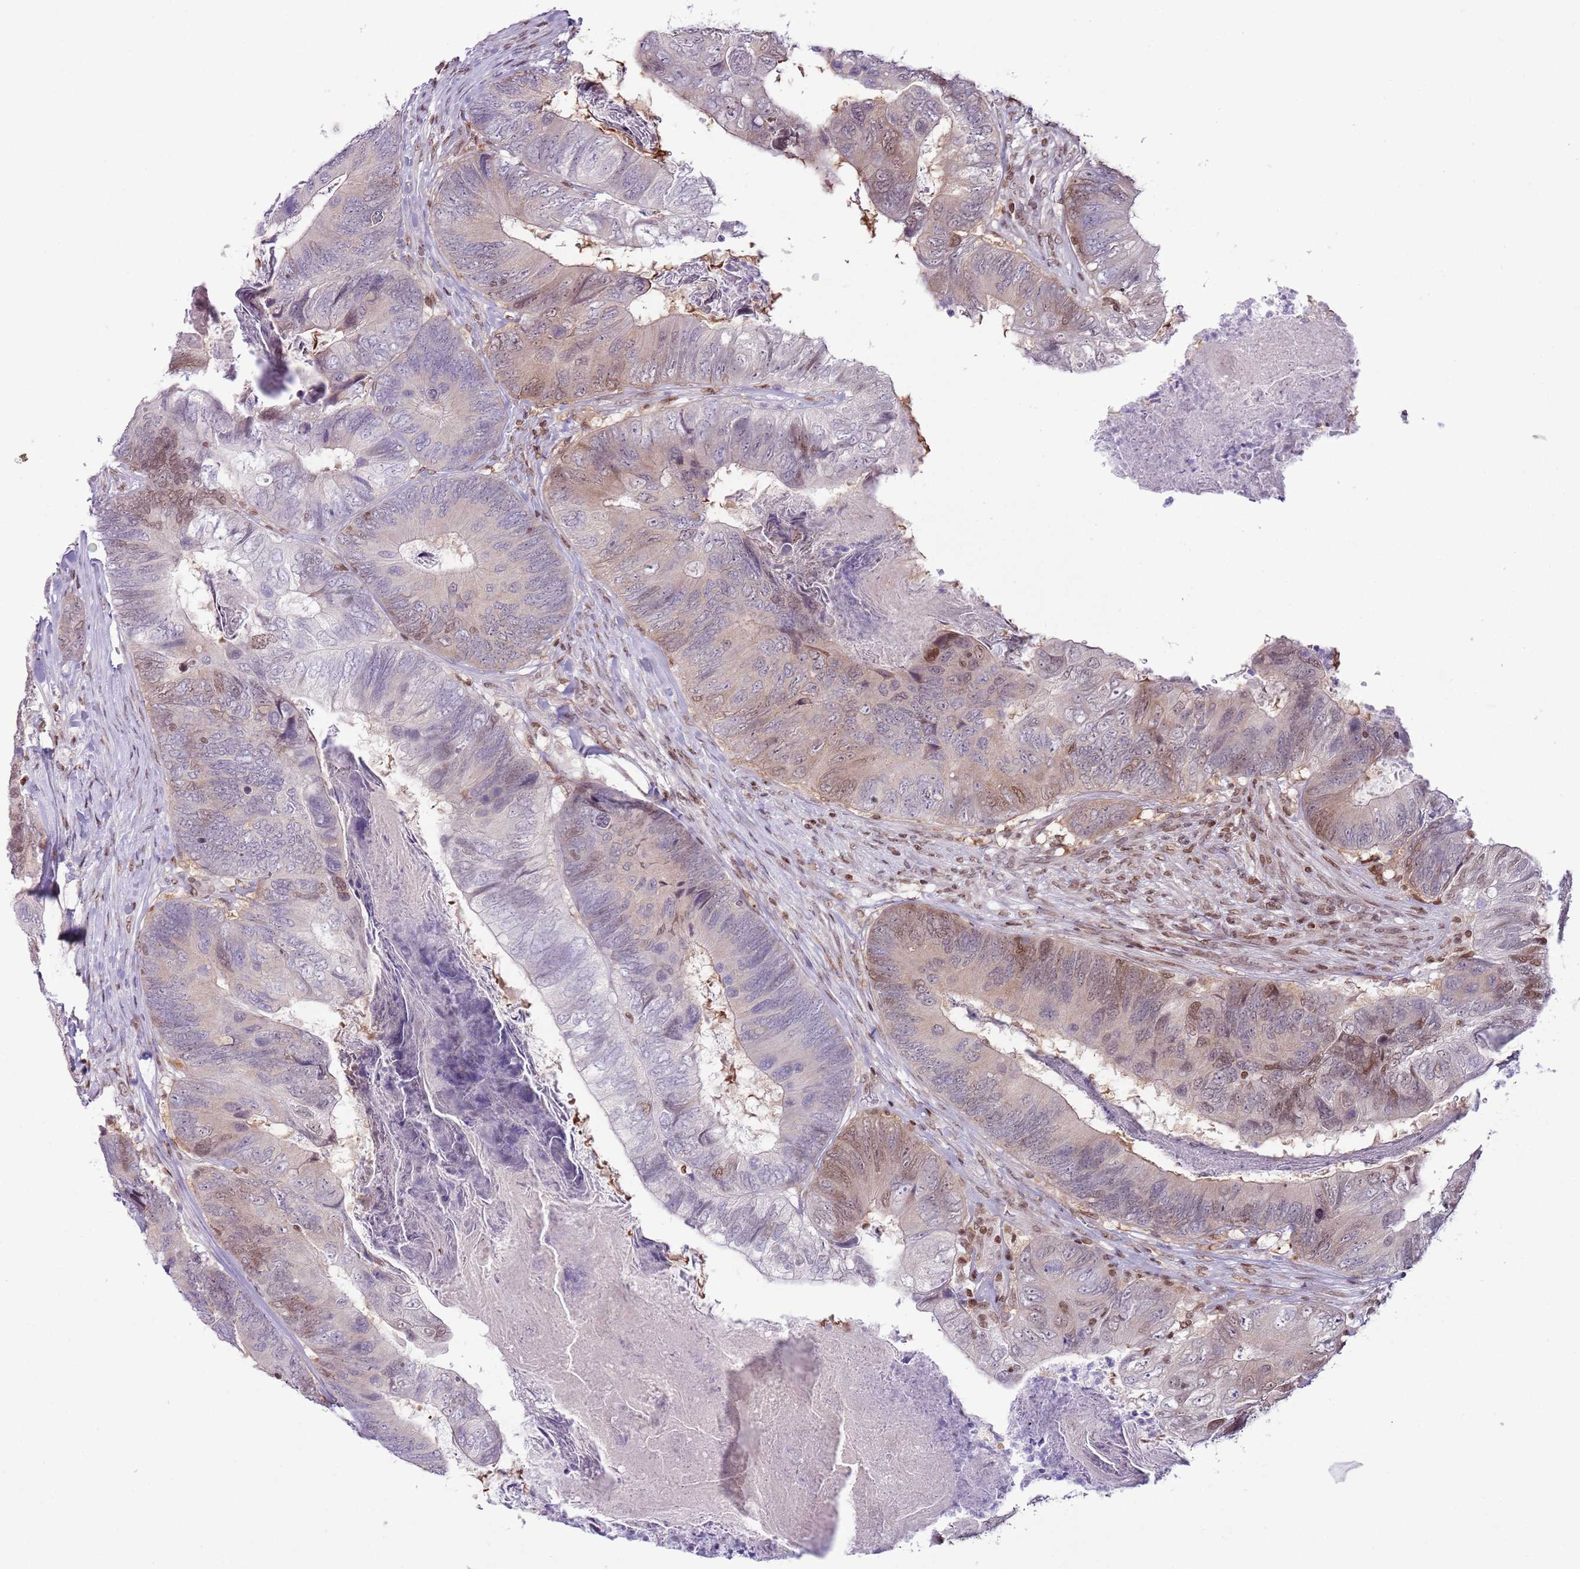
{"staining": {"intensity": "moderate", "quantity": "<25%", "location": "cytoplasmic/membranous,nuclear"}, "tissue": "colorectal cancer", "cell_type": "Tumor cells", "image_type": "cancer", "snomed": [{"axis": "morphology", "description": "Adenocarcinoma, NOS"}, {"axis": "topography", "description": "Colon"}], "caption": "Brown immunohistochemical staining in colorectal adenocarcinoma exhibits moderate cytoplasmic/membranous and nuclear staining in about <25% of tumor cells.", "gene": "SELENOH", "patient": {"sex": "female", "age": 67}}